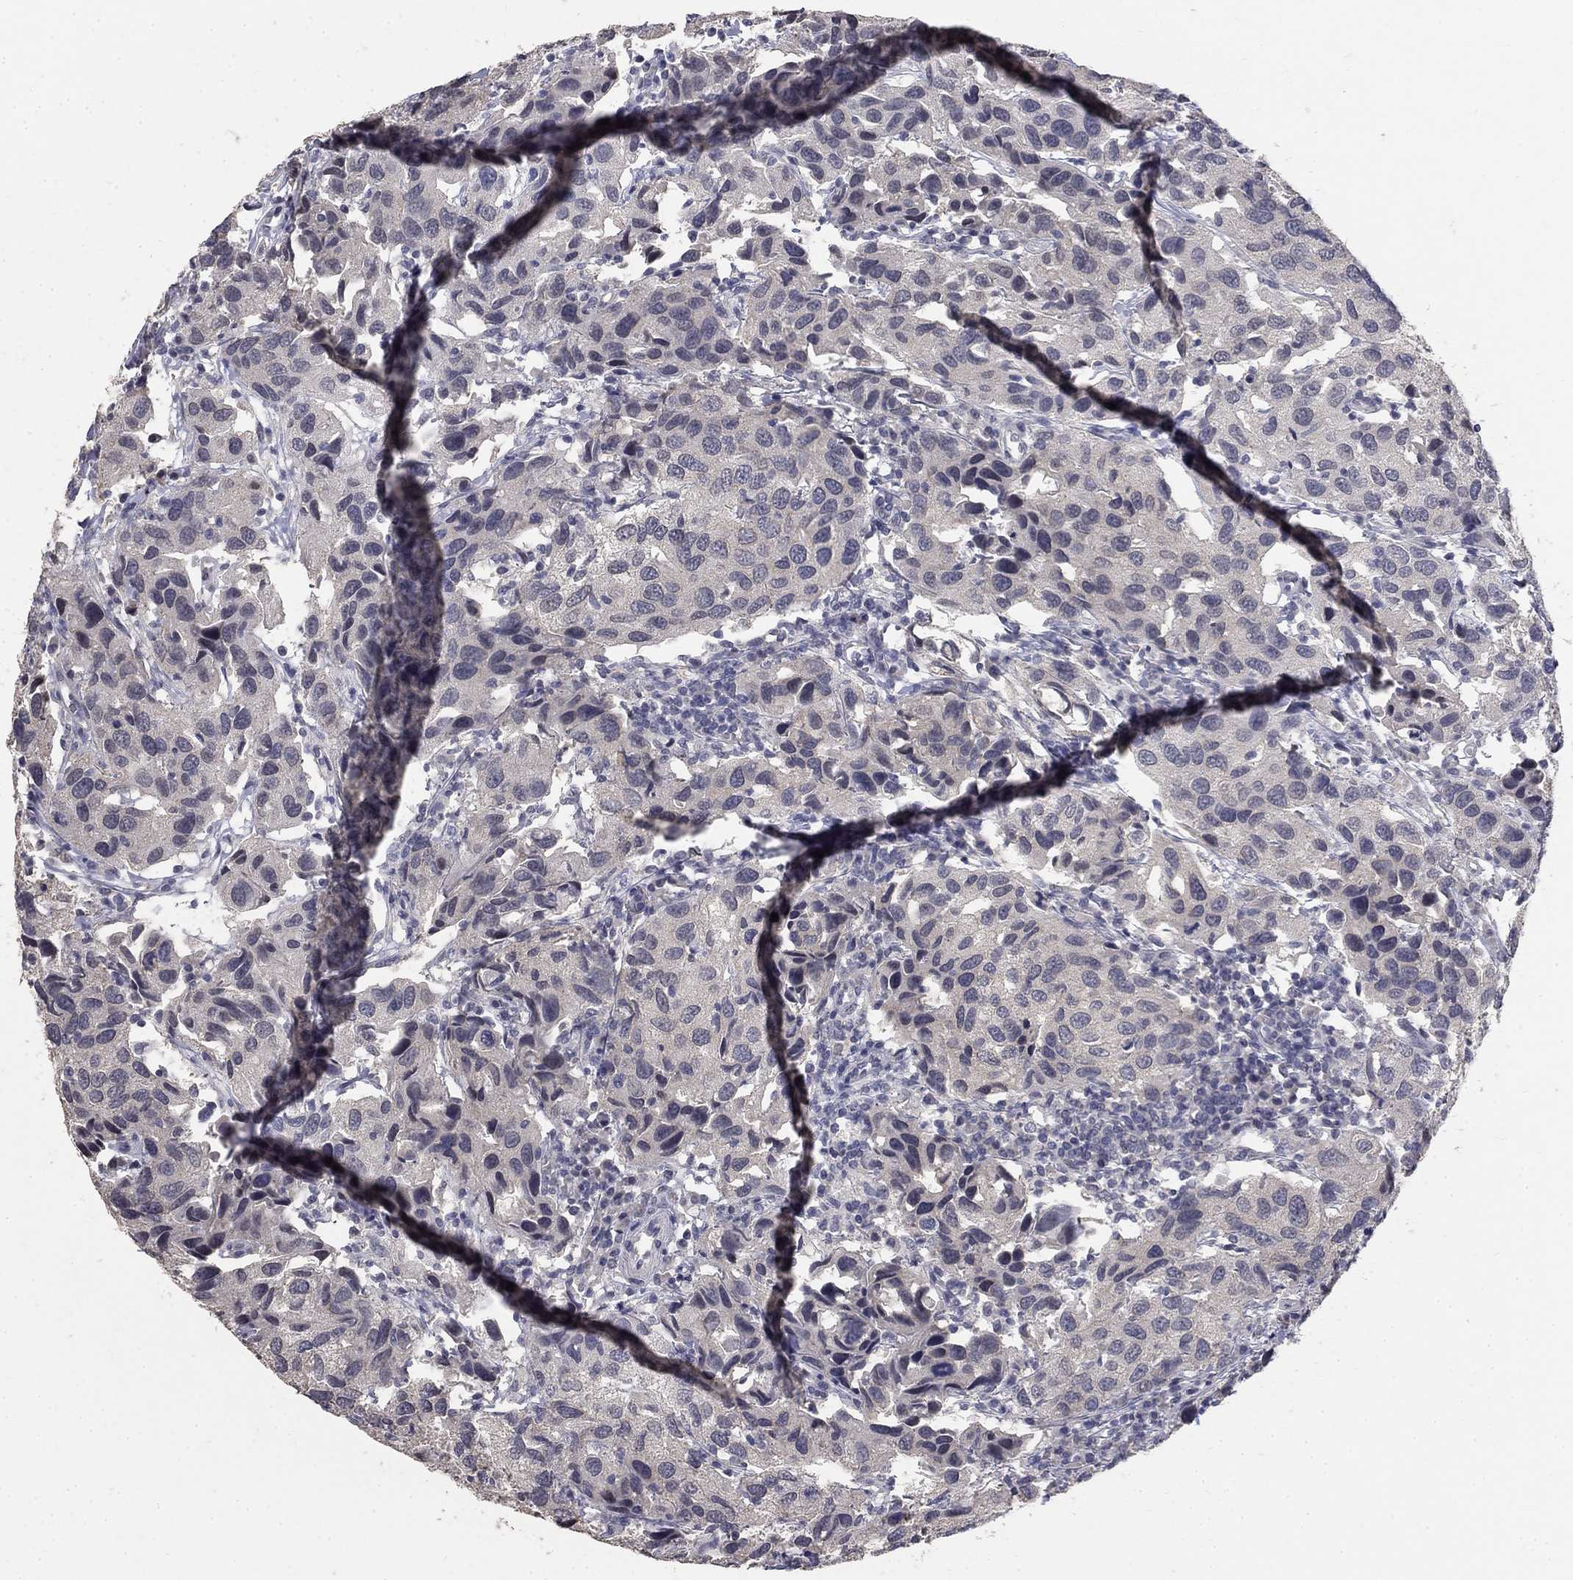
{"staining": {"intensity": "negative", "quantity": "none", "location": "none"}, "tissue": "urothelial cancer", "cell_type": "Tumor cells", "image_type": "cancer", "snomed": [{"axis": "morphology", "description": "Urothelial carcinoma, High grade"}, {"axis": "topography", "description": "Urinary bladder"}], "caption": "The photomicrograph exhibits no staining of tumor cells in urothelial cancer. (DAB immunohistochemistry visualized using brightfield microscopy, high magnification).", "gene": "SPATA33", "patient": {"sex": "male", "age": 79}}